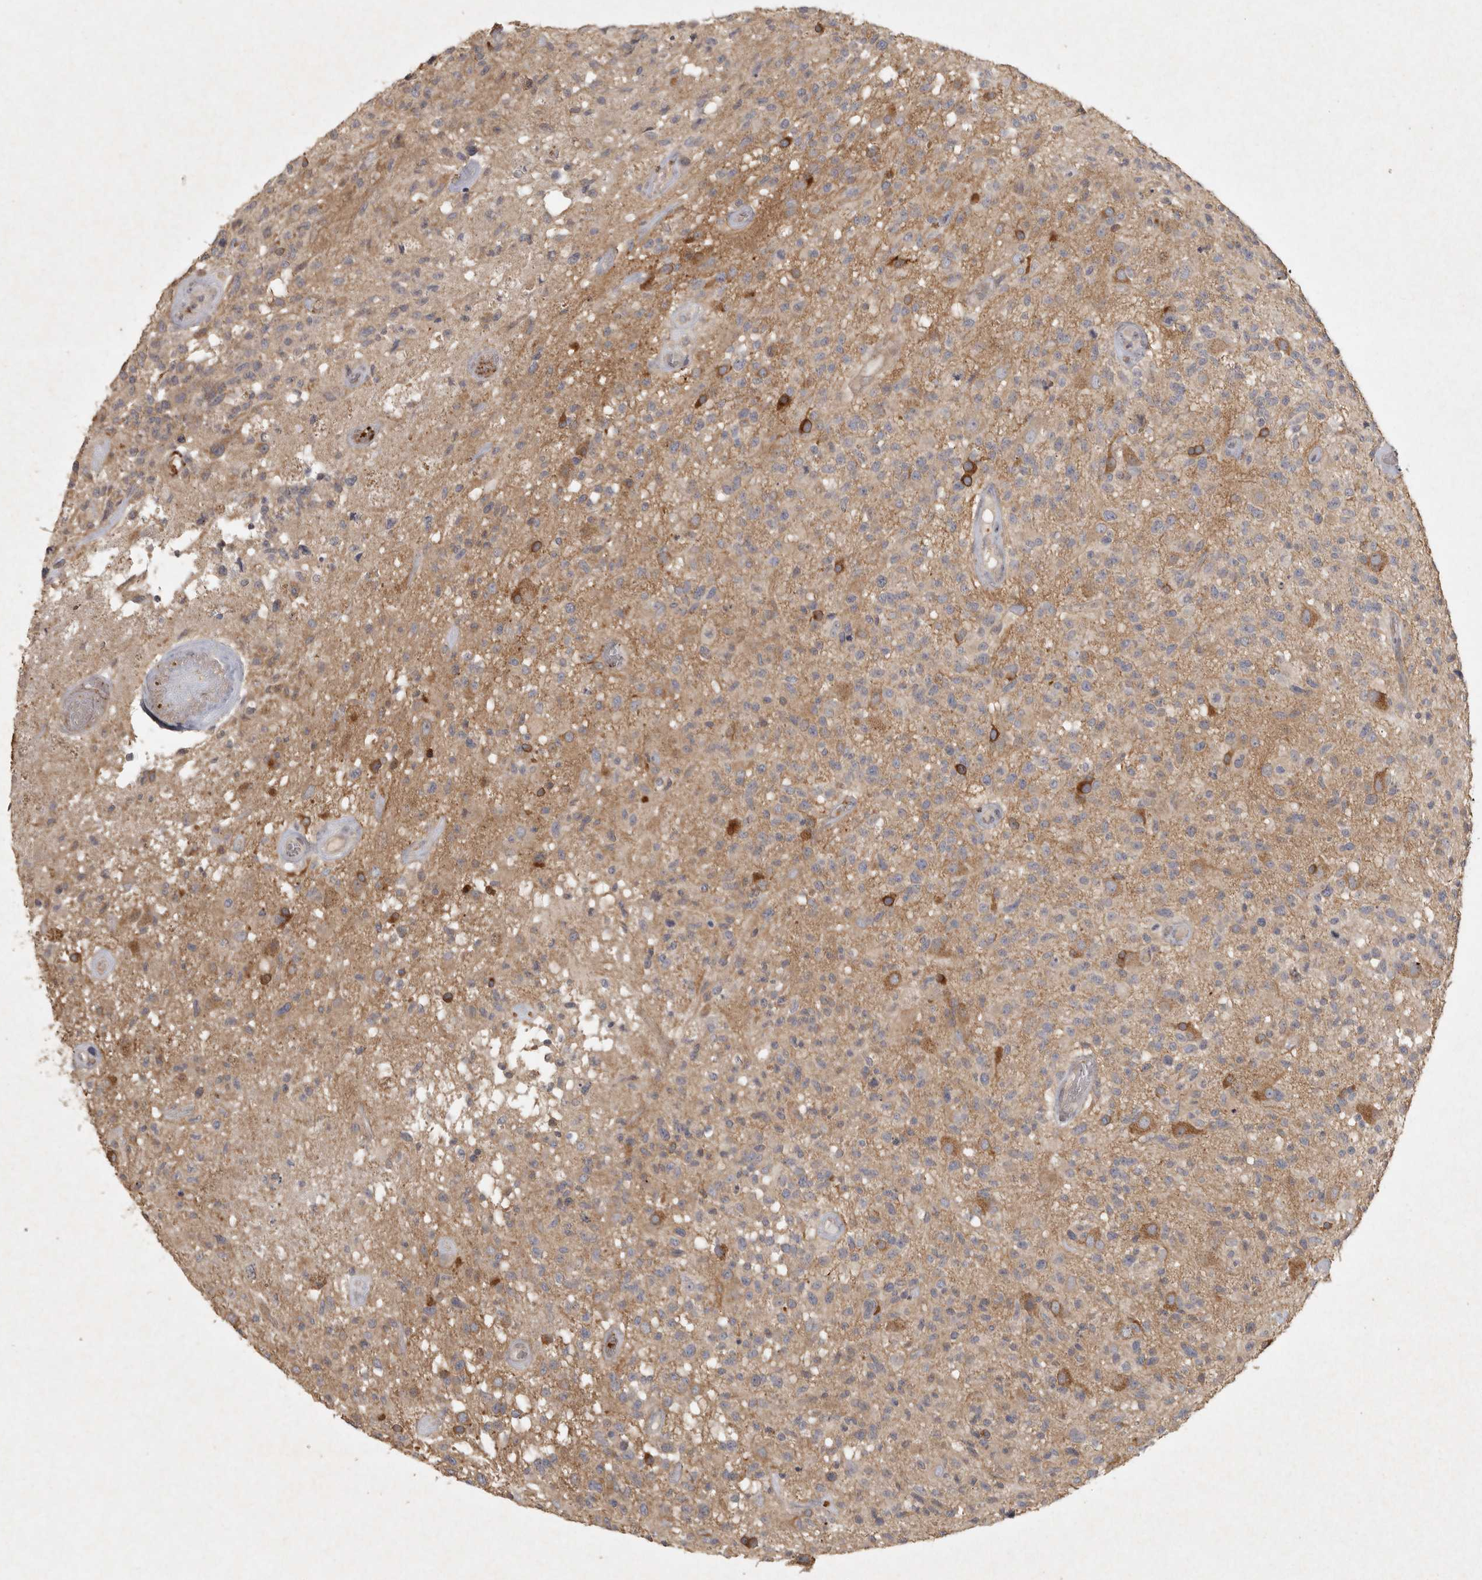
{"staining": {"intensity": "weak", "quantity": "25%-75%", "location": "cytoplasmic/membranous"}, "tissue": "glioma", "cell_type": "Tumor cells", "image_type": "cancer", "snomed": [{"axis": "morphology", "description": "Glioma, malignant, High grade"}, {"axis": "morphology", "description": "Glioblastoma, NOS"}, {"axis": "topography", "description": "Brain"}], "caption": "Tumor cells demonstrate weak cytoplasmic/membranous staining in about 25%-75% of cells in malignant glioma (high-grade).", "gene": "OSTN", "patient": {"sex": "male", "age": 60}}